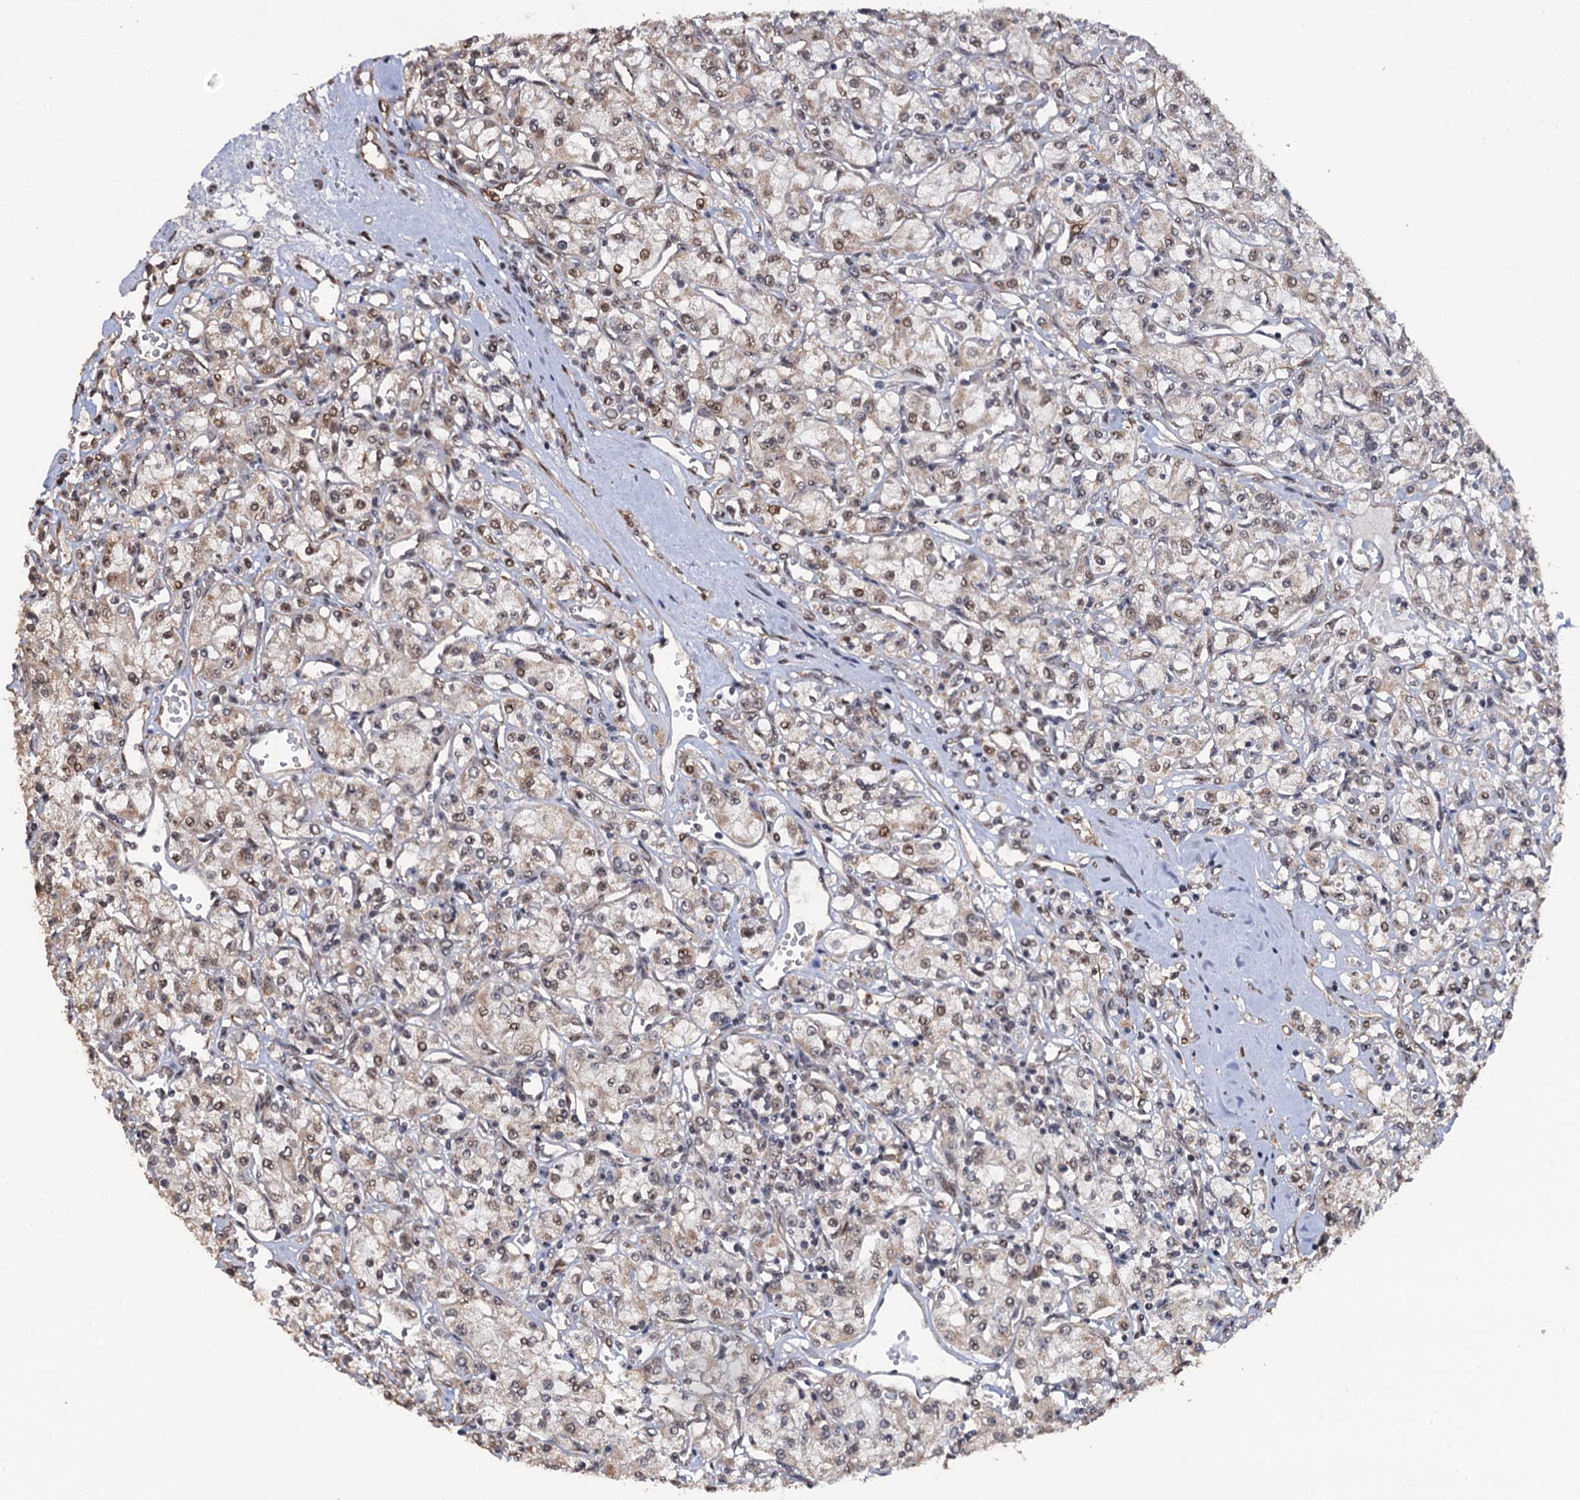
{"staining": {"intensity": "weak", "quantity": "25%-75%", "location": "nuclear"}, "tissue": "renal cancer", "cell_type": "Tumor cells", "image_type": "cancer", "snomed": [{"axis": "morphology", "description": "Adenocarcinoma, NOS"}, {"axis": "topography", "description": "Kidney"}], "caption": "Protein expression analysis of renal cancer demonstrates weak nuclear expression in about 25%-75% of tumor cells.", "gene": "LRRC63", "patient": {"sex": "female", "age": 59}}